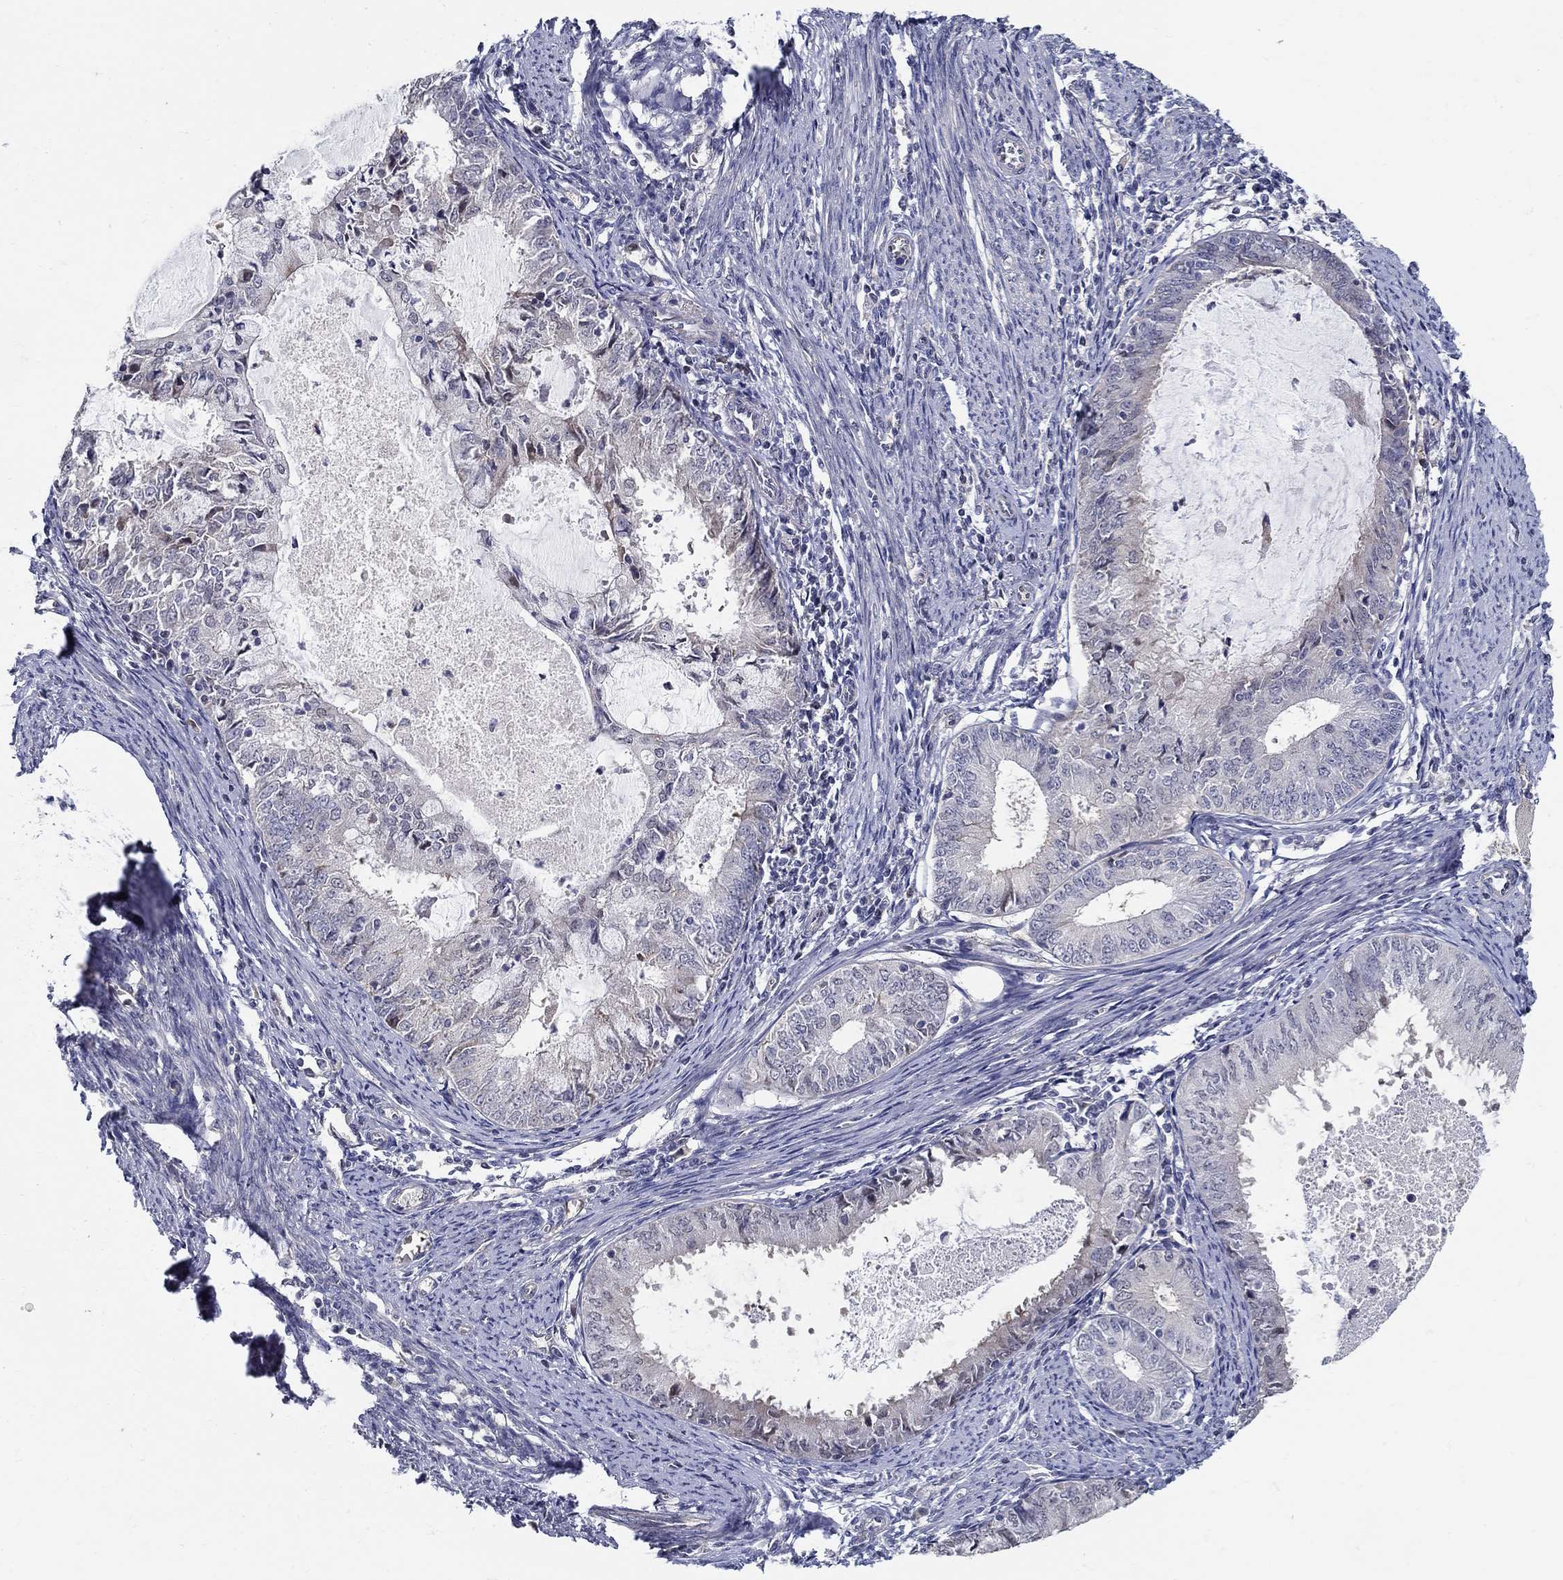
{"staining": {"intensity": "negative", "quantity": "none", "location": "none"}, "tissue": "endometrial cancer", "cell_type": "Tumor cells", "image_type": "cancer", "snomed": [{"axis": "morphology", "description": "Adenocarcinoma, NOS"}, {"axis": "topography", "description": "Endometrium"}], "caption": "Histopathology image shows no significant protein staining in tumor cells of endometrial cancer (adenocarcinoma).", "gene": "C16orf46", "patient": {"sex": "female", "age": 57}}